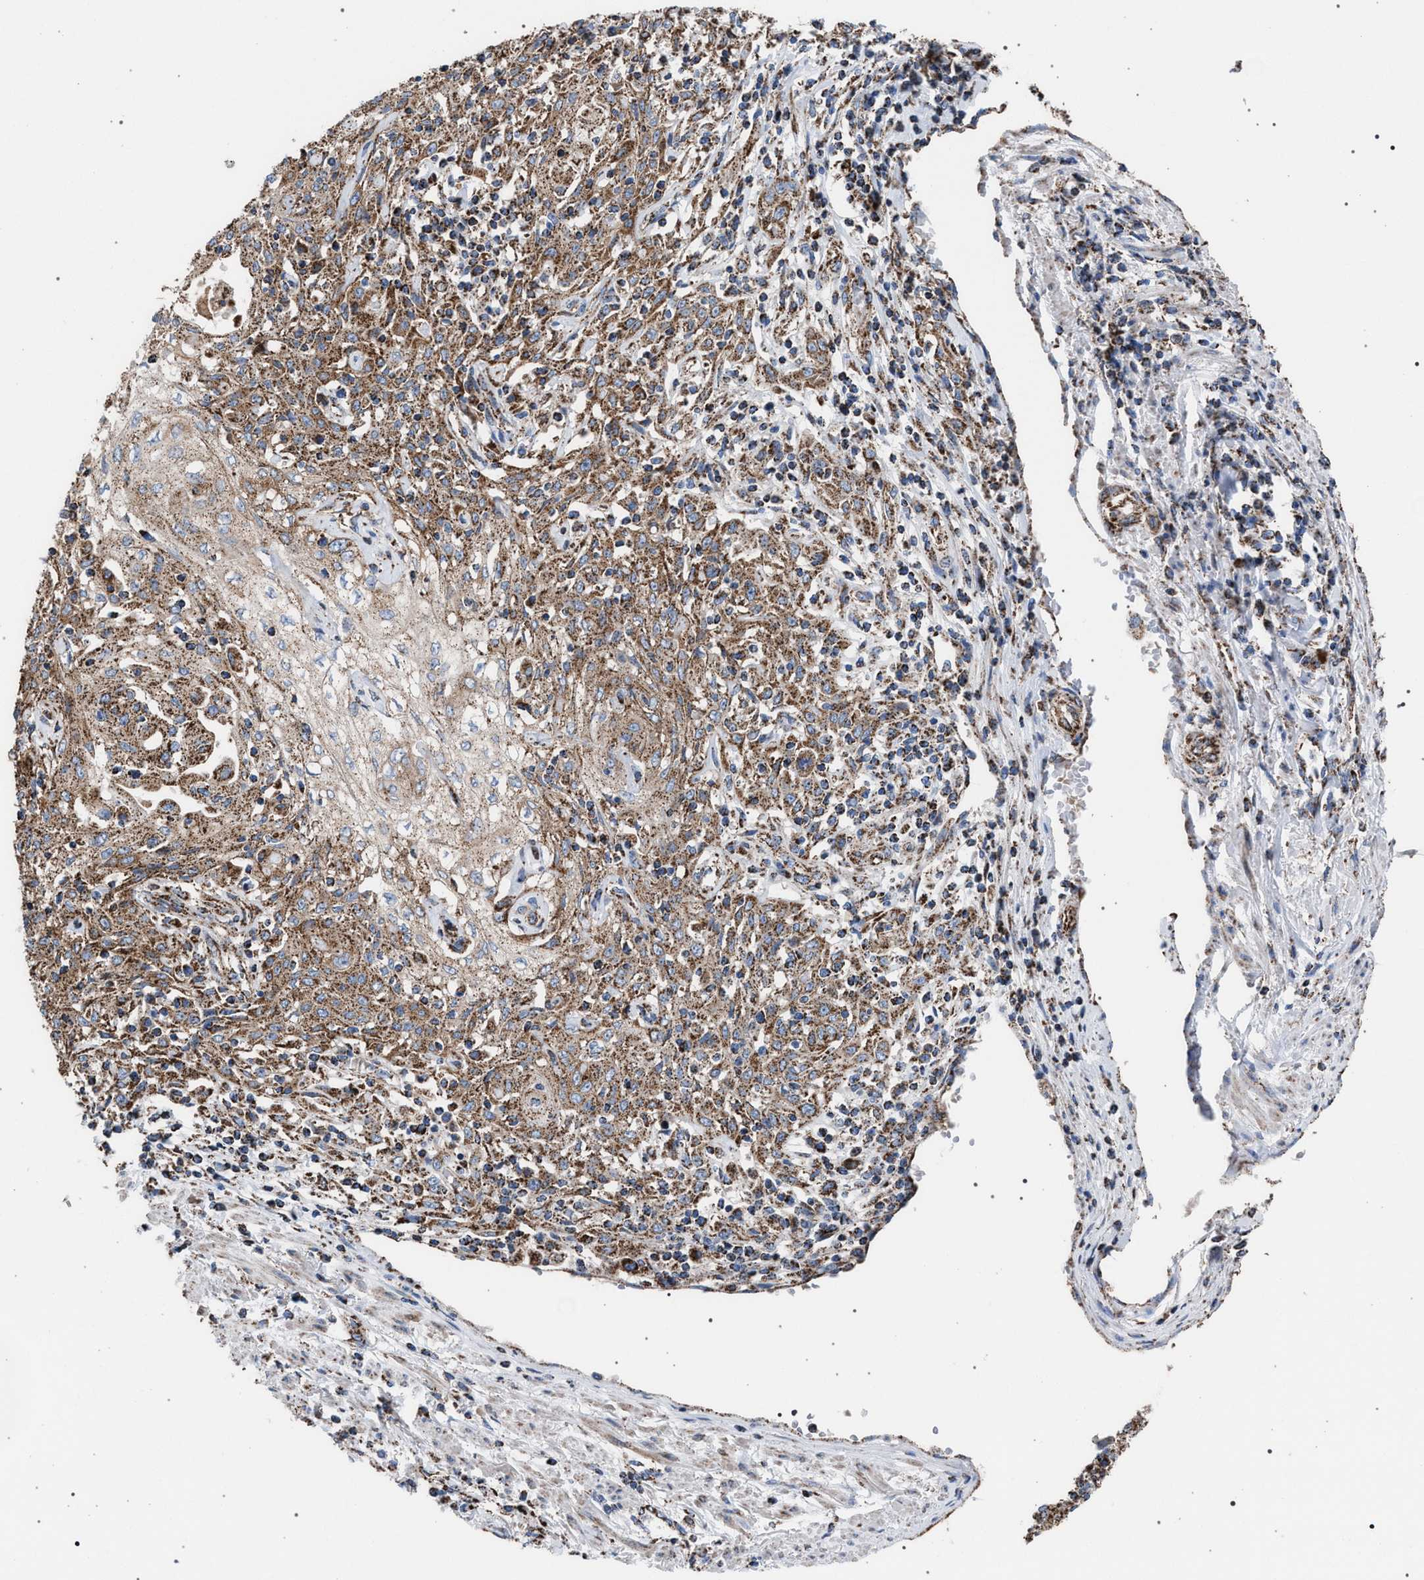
{"staining": {"intensity": "moderate", "quantity": ">75%", "location": "cytoplasmic/membranous"}, "tissue": "skin cancer", "cell_type": "Tumor cells", "image_type": "cancer", "snomed": [{"axis": "morphology", "description": "Squamous cell carcinoma, NOS"}, {"axis": "morphology", "description": "Squamous cell carcinoma, metastatic, NOS"}, {"axis": "topography", "description": "Skin"}, {"axis": "topography", "description": "Lymph node"}], "caption": "Immunohistochemistry (DAB) staining of skin cancer (squamous cell carcinoma) demonstrates moderate cytoplasmic/membranous protein positivity in approximately >75% of tumor cells.", "gene": "VPS13A", "patient": {"sex": "male", "age": 75}}